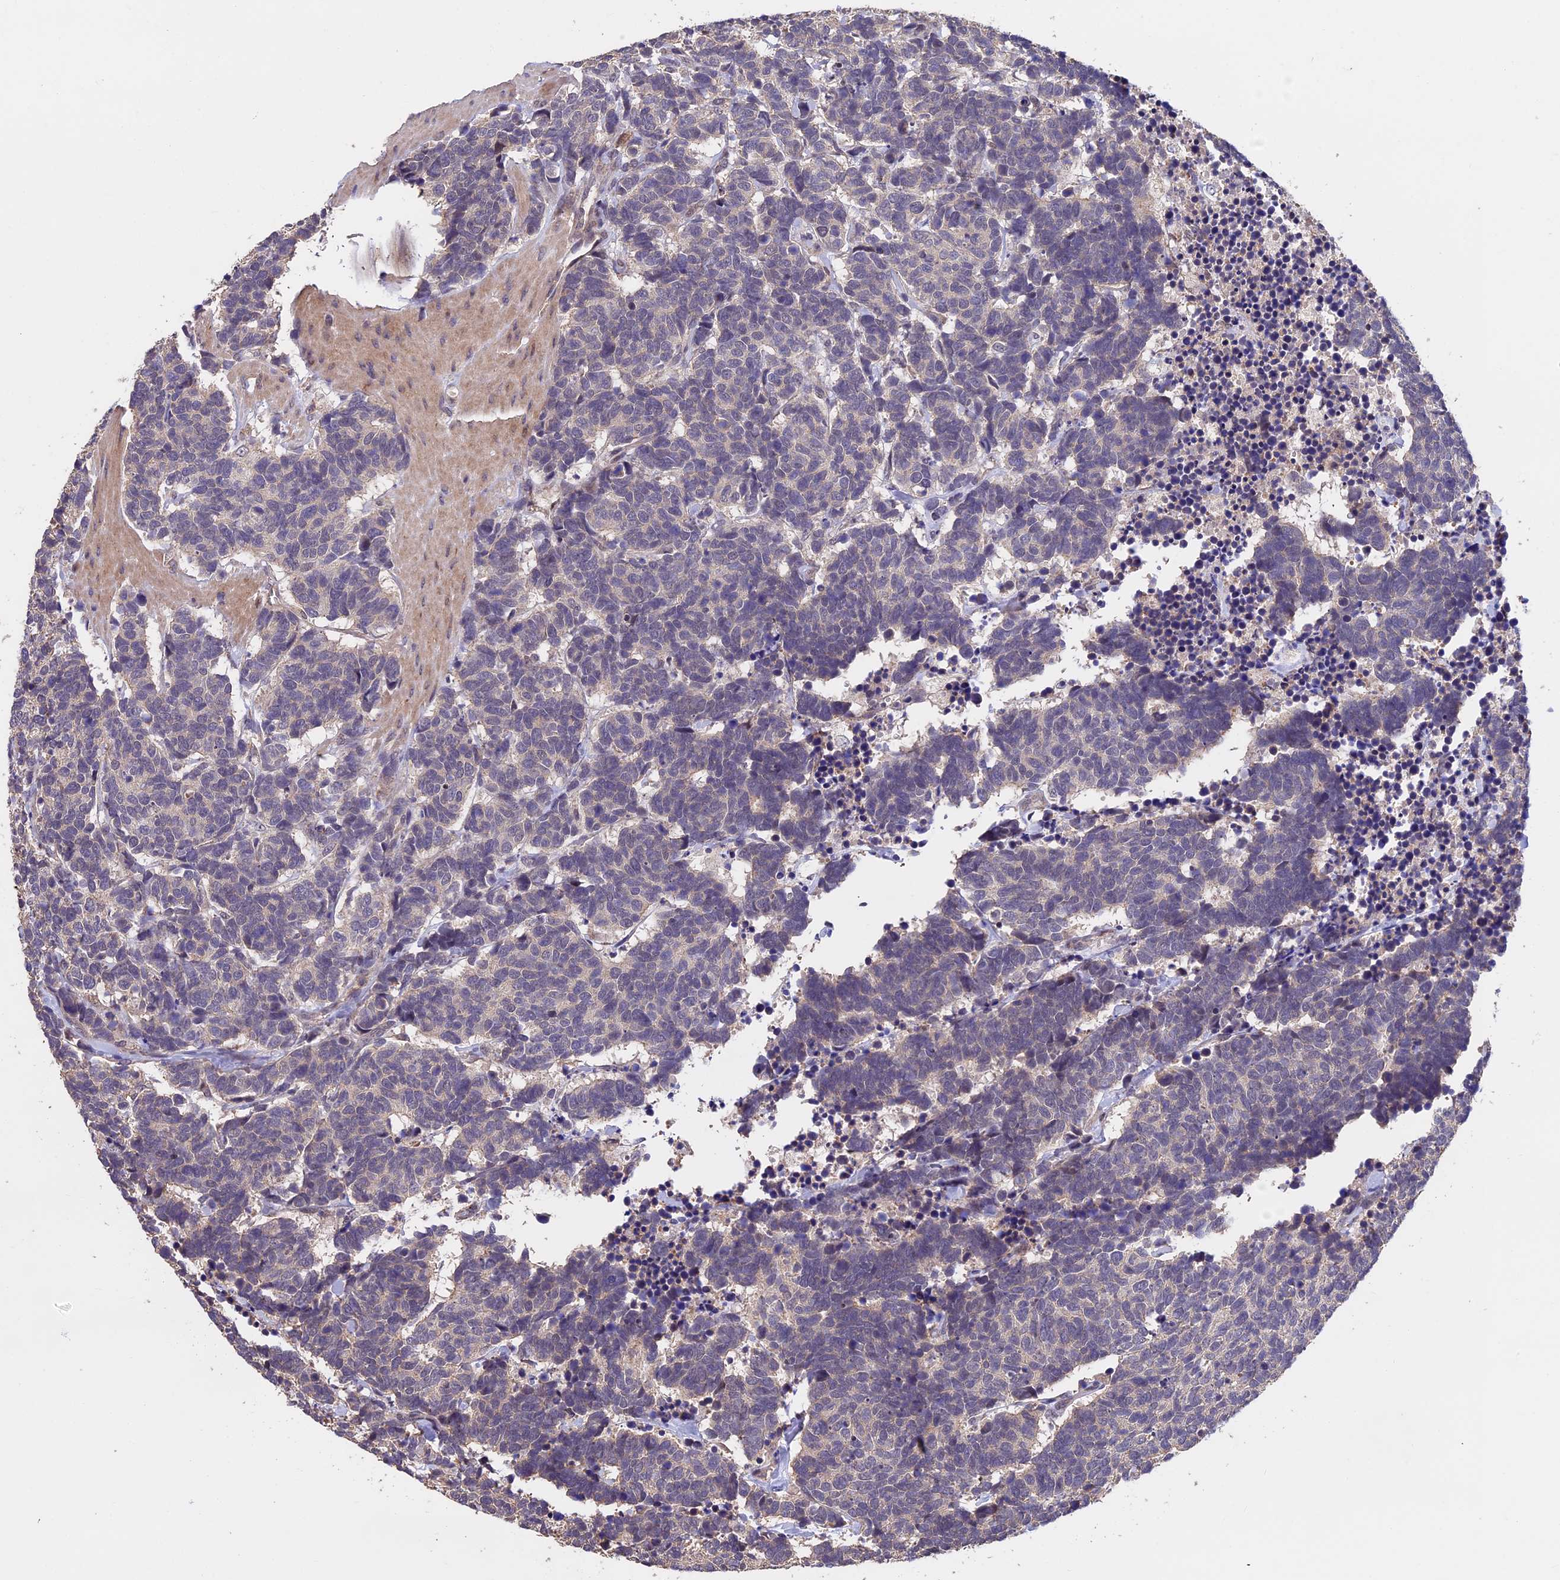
{"staining": {"intensity": "negative", "quantity": "none", "location": "none"}, "tissue": "carcinoid", "cell_type": "Tumor cells", "image_type": "cancer", "snomed": [{"axis": "morphology", "description": "Carcinoma, NOS"}, {"axis": "morphology", "description": "Carcinoid, malignant, NOS"}, {"axis": "topography", "description": "Urinary bladder"}], "caption": "A high-resolution photomicrograph shows immunohistochemistry staining of carcinoid, which displays no significant staining in tumor cells.", "gene": "PKD2L2", "patient": {"sex": "male", "age": 57}}